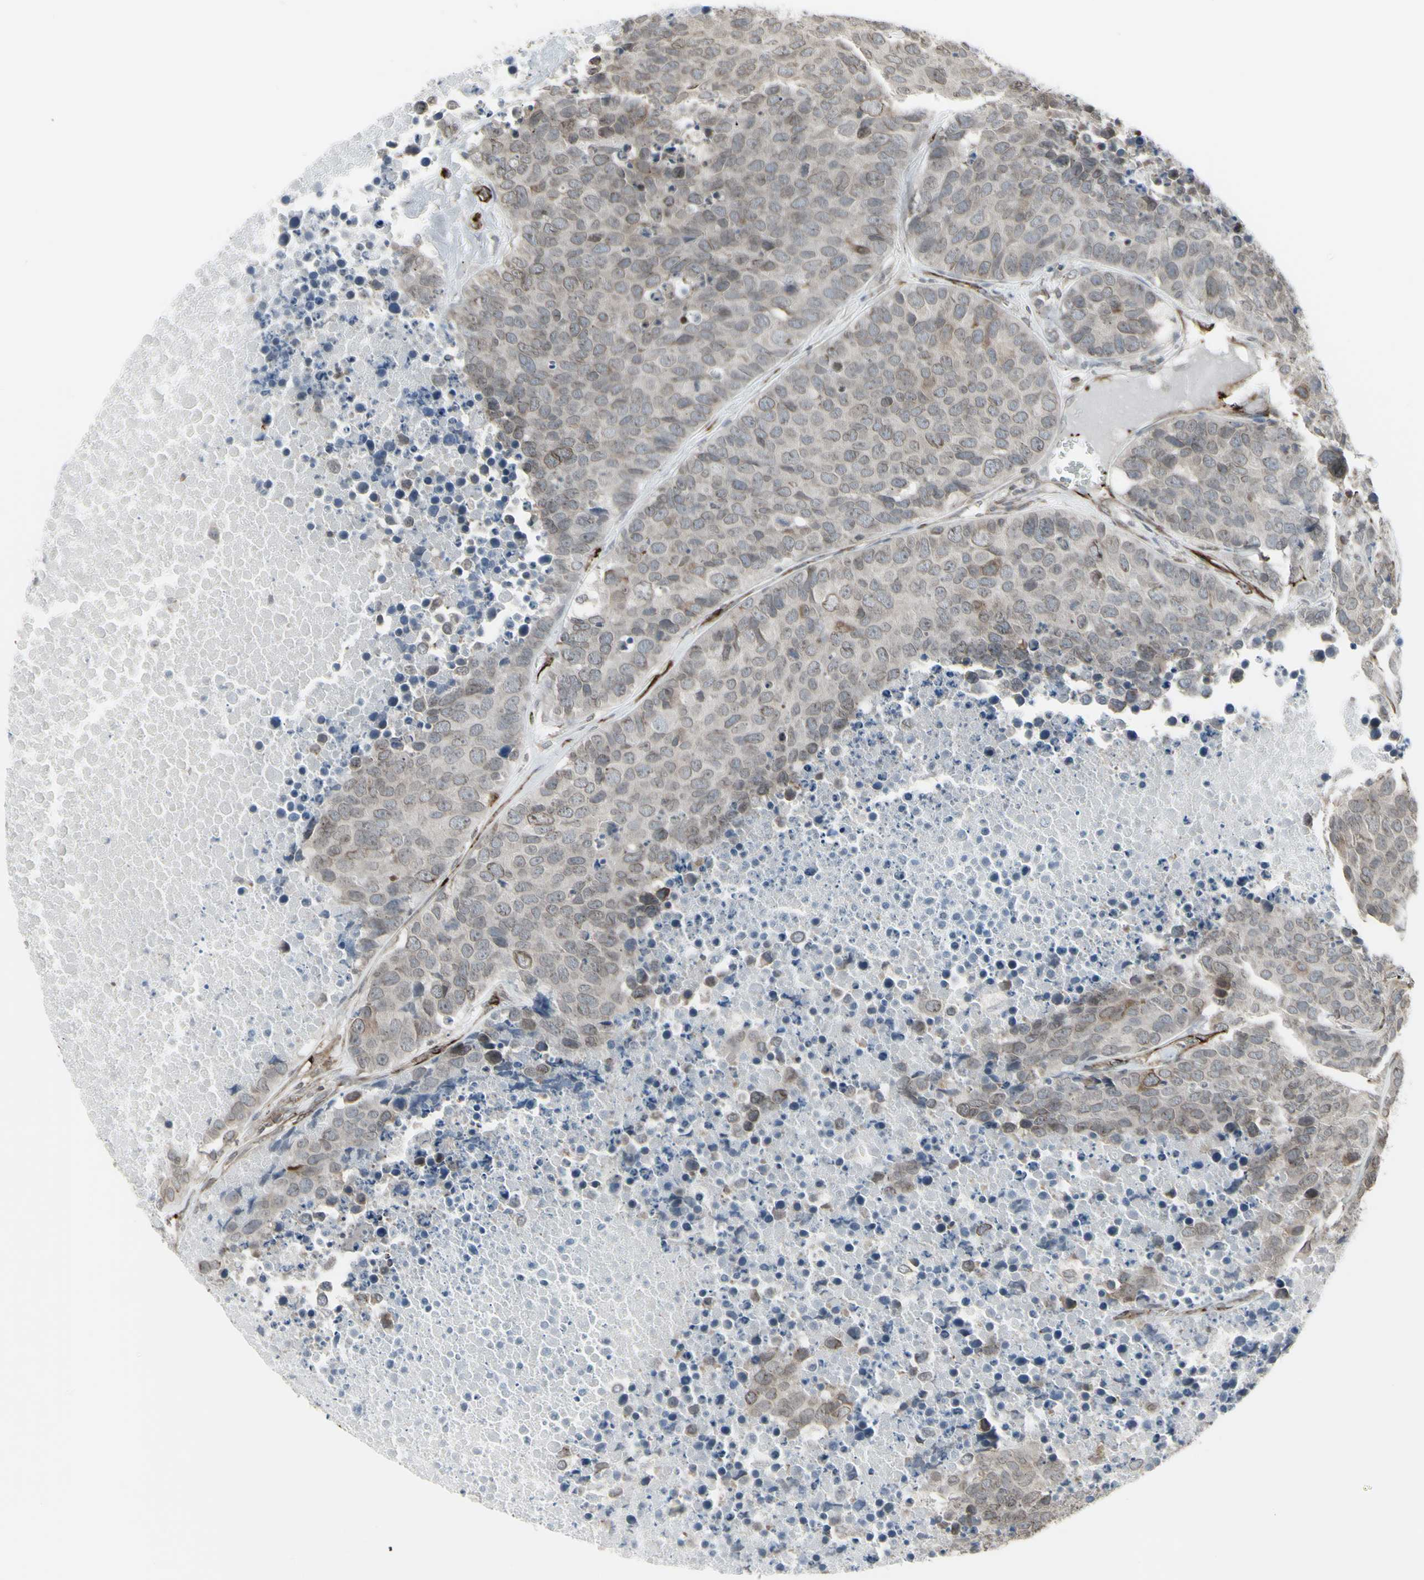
{"staining": {"intensity": "weak", "quantity": ">75%", "location": "cytoplasmic/membranous,nuclear"}, "tissue": "carcinoid", "cell_type": "Tumor cells", "image_type": "cancer", "snomed": [{"axis": "morphology", "description": "Carcinoid, malignant, NOS"}, {"axis": "topography", "description": "Lung"}], "caption": "A low amount of weak cytoplasmic/membranous and nuclear staining is seen in about >75% of tumor cells in carcinoid (malignant) tissue. (IHC, brightfield microscopy, high magnification).", "gene": "DTX3L", "patient": {"sex": "male", "age": 60}}